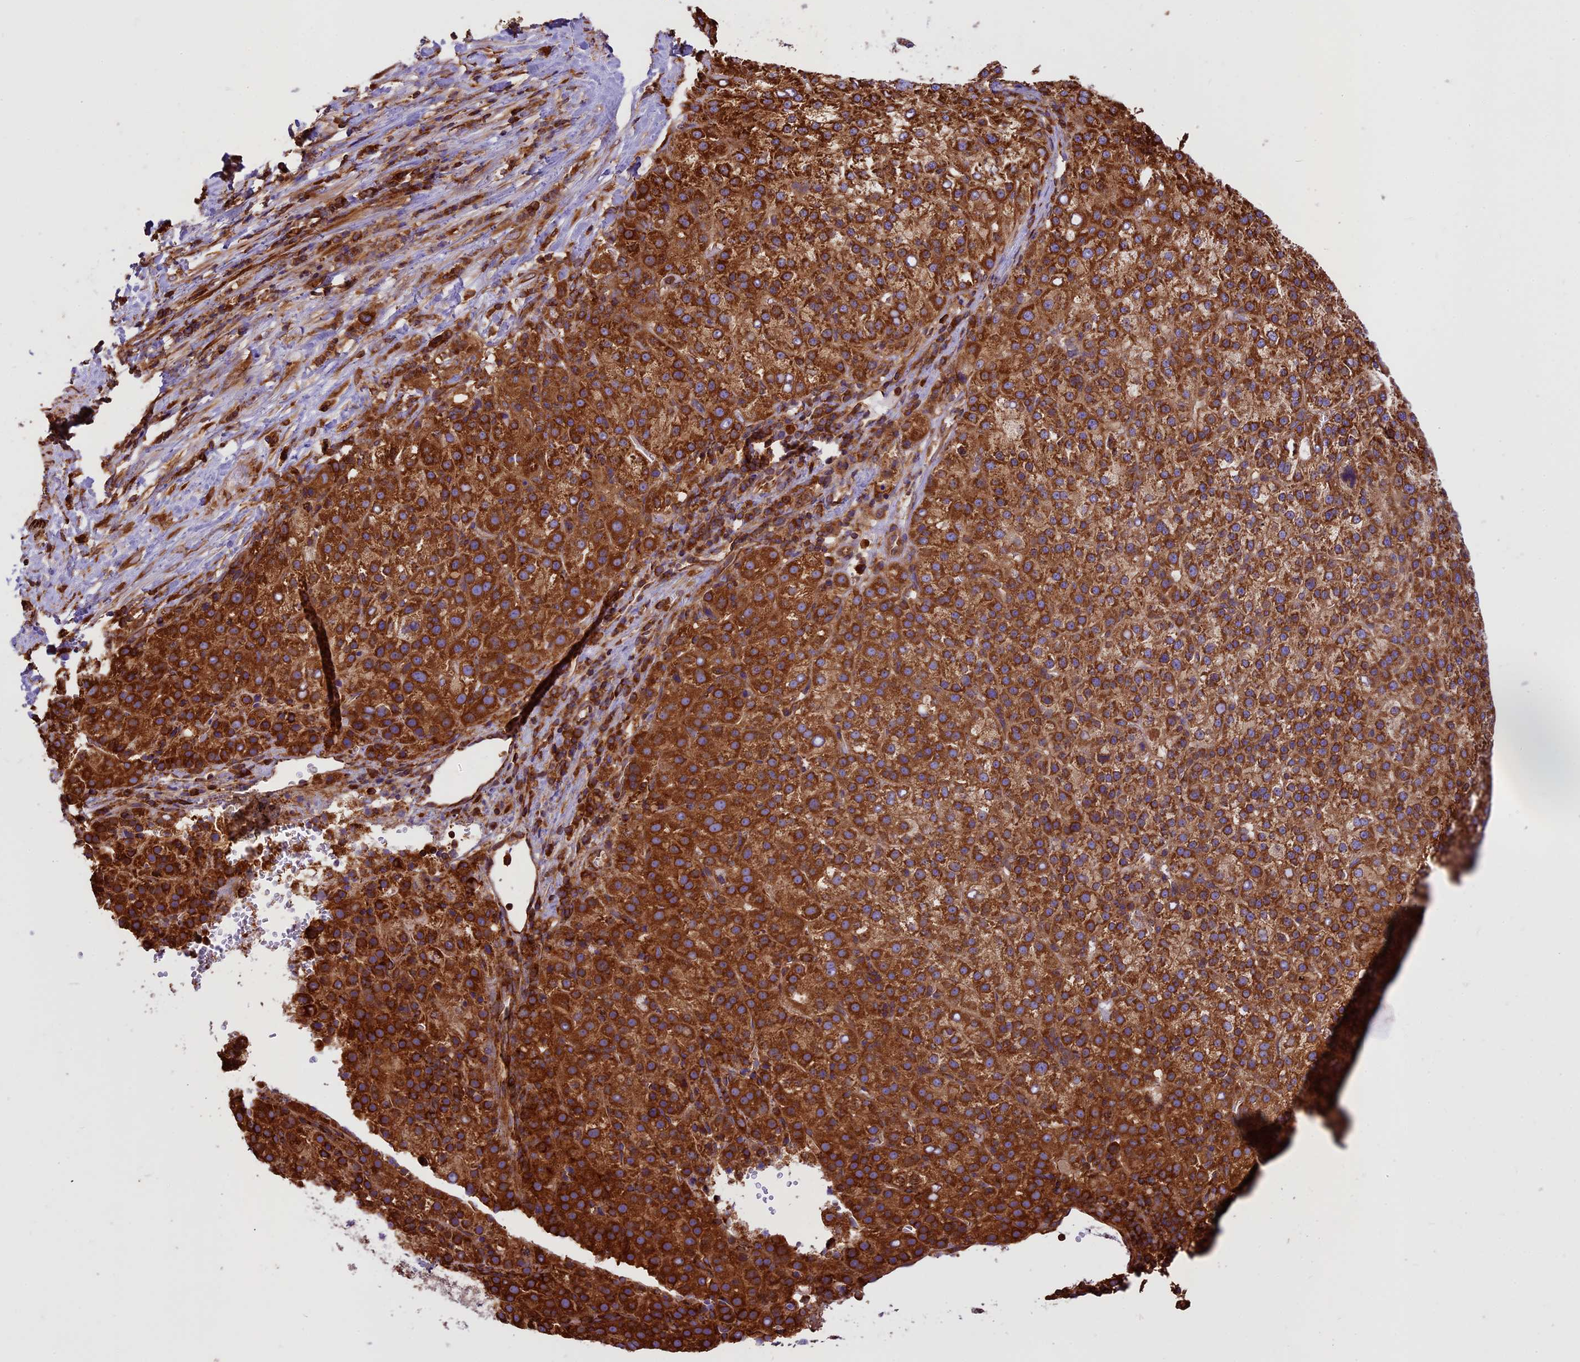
{"staining": {"intensity": "strong", "quantity": ">75%", "location": "cytoplasmic/membranous"}, "tissue": "liver cancer", "cell_type": "Tumor cells", "image_type": "cancer", "snomed": [{"axis": "morphology", "description": "Carcinoma, Hepatocellular, NOS"}, {"axis": "topography", "description": "Liver"}], "caption": "Immunohistochemistry (IHC) histopathology image of neoplastic tissue: human liver cancer stained using immunohistochemistry demonstrates high levels of strong protein expression localized specifically in the cytoplasmic/membranous of tumor cells, appearing as a cytoplasmic/membranous brown color.", "gene": "KARS1", "patient": {"sex": "female", "age": 58}}